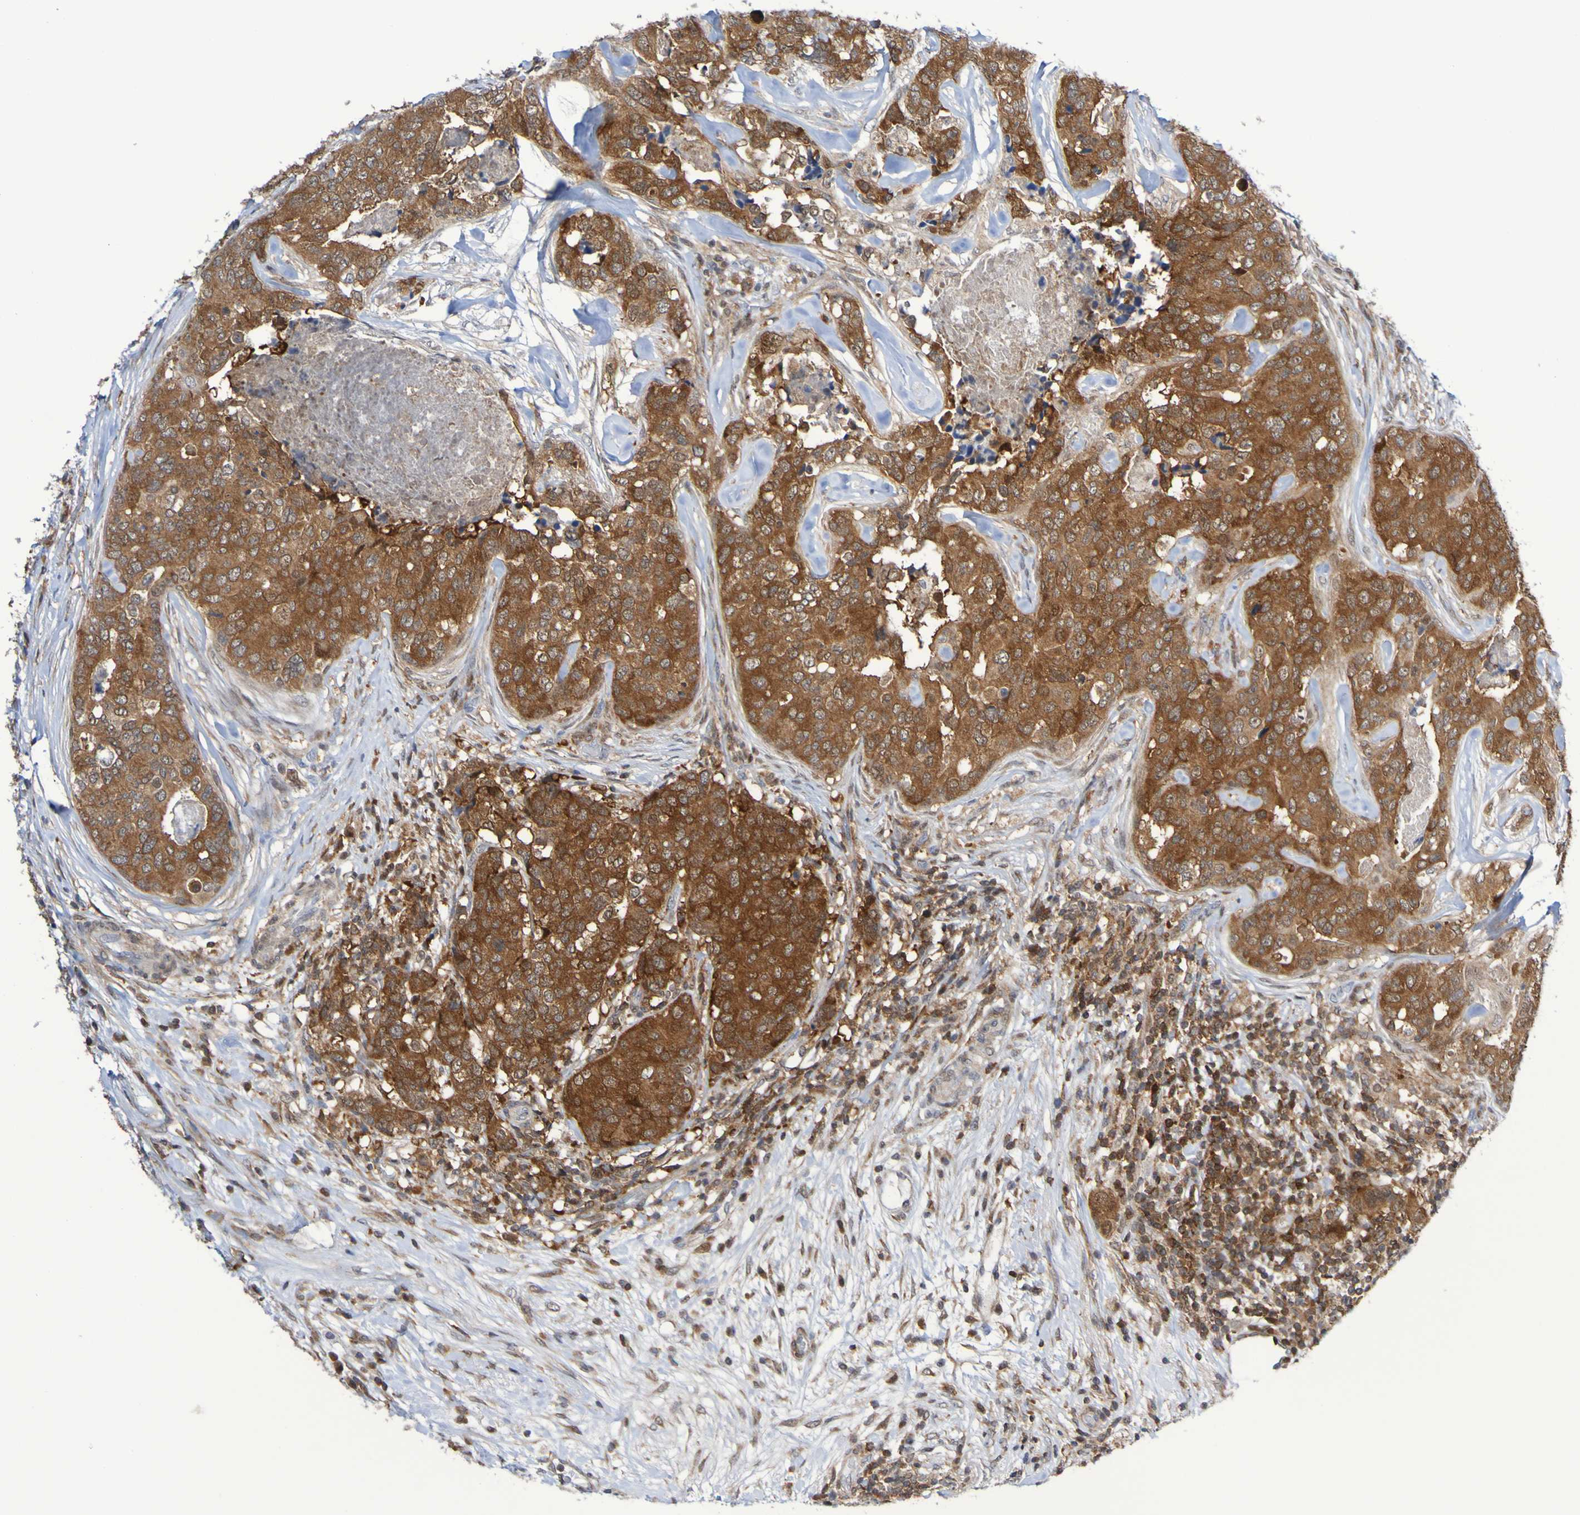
{"staining": {"intensity": "strong", "quantity": ">75%", "location": "cytoplasmic/membranous"}, "tissue": "breast cancer", "cell_type": "Tumor cells", "image_type": "cancer", "snomed": [{"axis": "morphology", "description": "Lobular carcinoma"}, {"axis": "topography", "description": "Breast"}], "caption": "Protein expression analysis of breast cancer demonstrates strong cytoplasmic/membranous expression in about >75% of tumor cells.", "gene": "ATIC", "patient": {"sex": "female", "age": 59}}